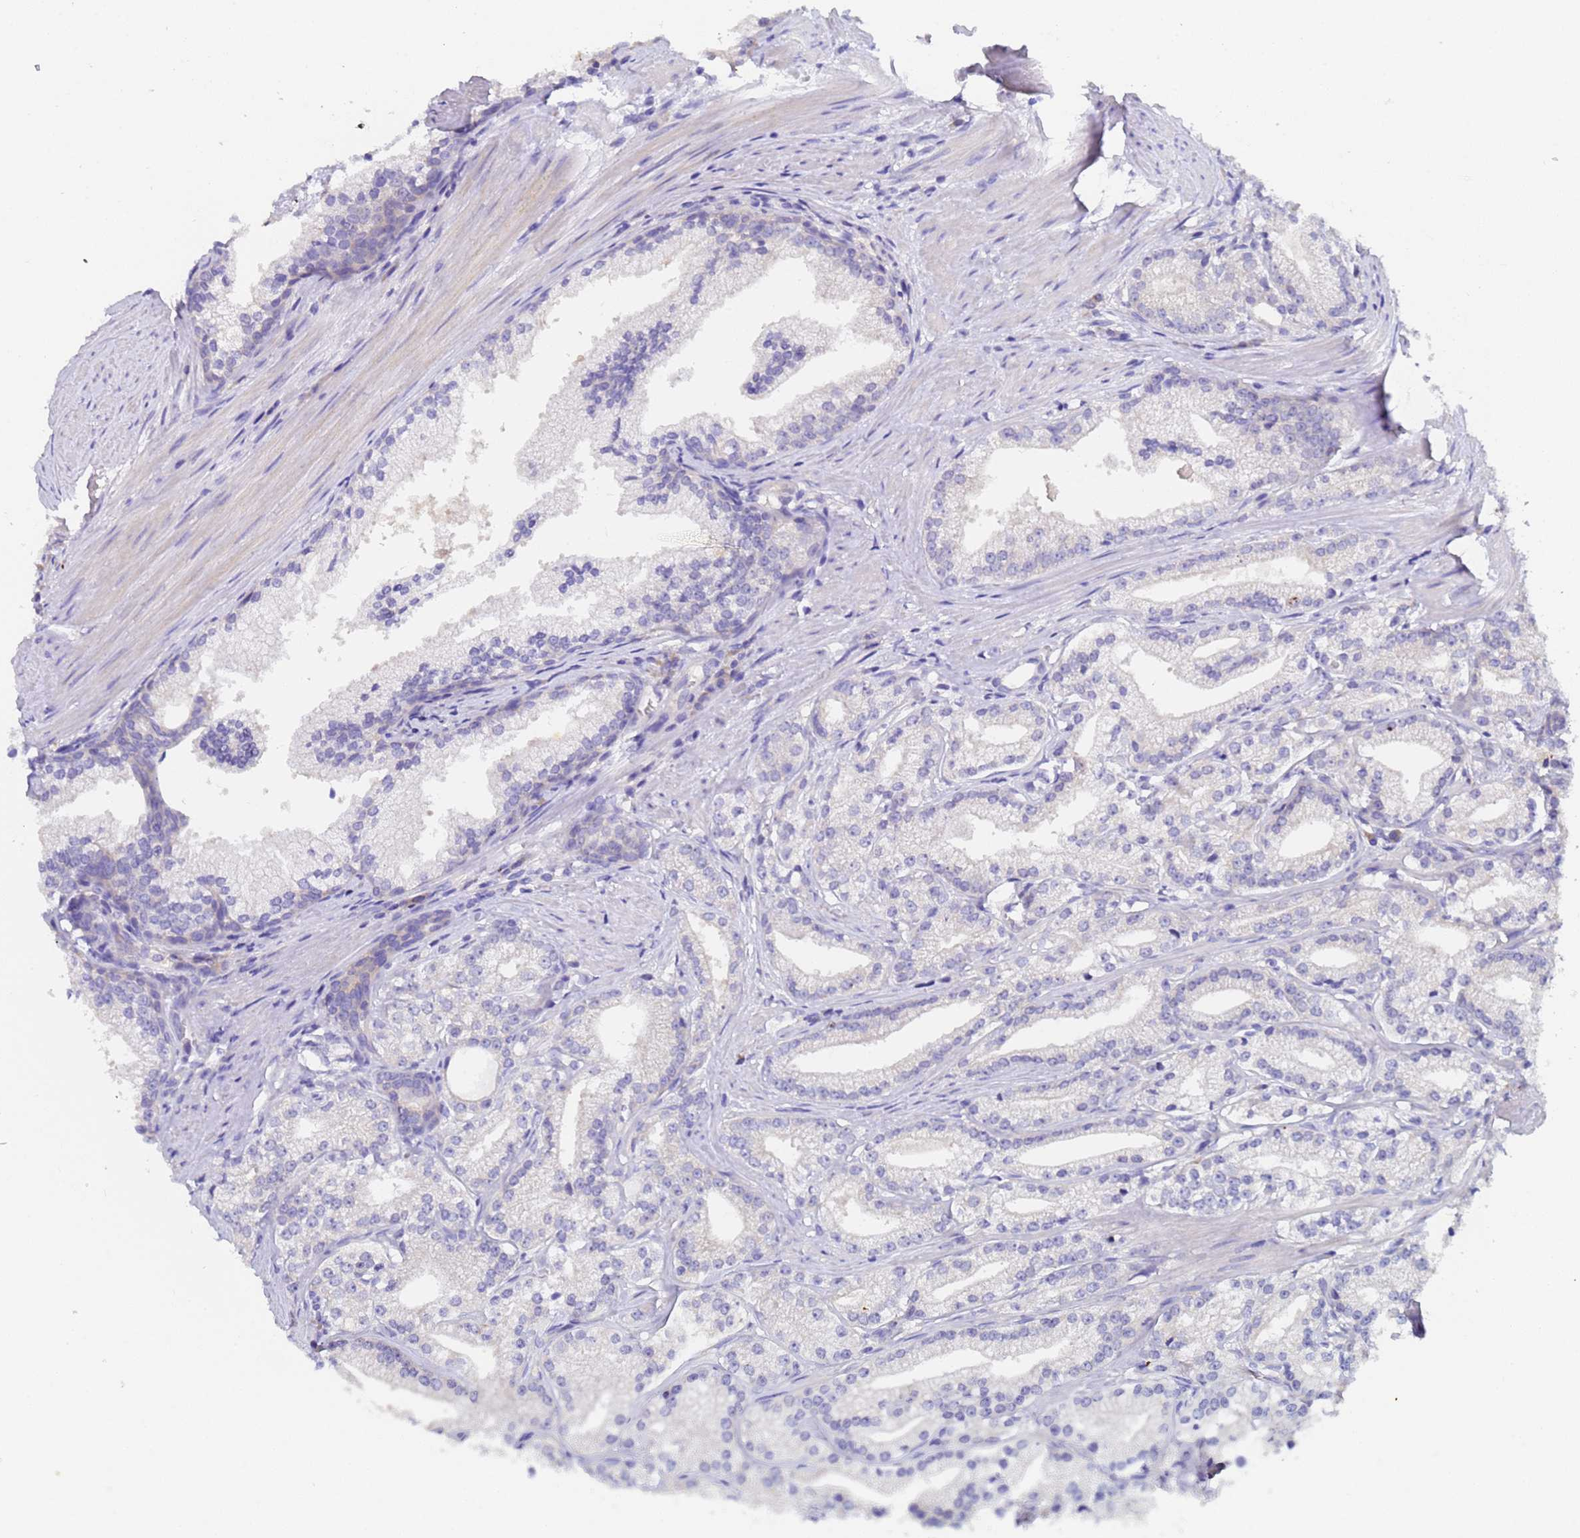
{"staining": {"intensity": "negative", "quantity": "none", "location": "none"}, "tissue": "prostate cancer", "cell_type": "Tumor cells", "image_type": "cancer", "snomed": [{"axis": "morphology", "description": "Adenocarcinoma, Low grade"}, {"axis": "topography", "description": "Prostate"}], "caption": "High magnification brightfield microscopy of prostate cancer (adenocarcinoma (low-grade)) stained with DAB (3,3'-diaminobenzidine) (brown) and counterstained with hematoxylin (blue): tumor cells show no significant staining. (DAB (3,3'-diaminobenzidine) IHC with hematoxylin counter stain).", "gene": "UBE2O", "patient": {"sex": "male", "age": 57}}